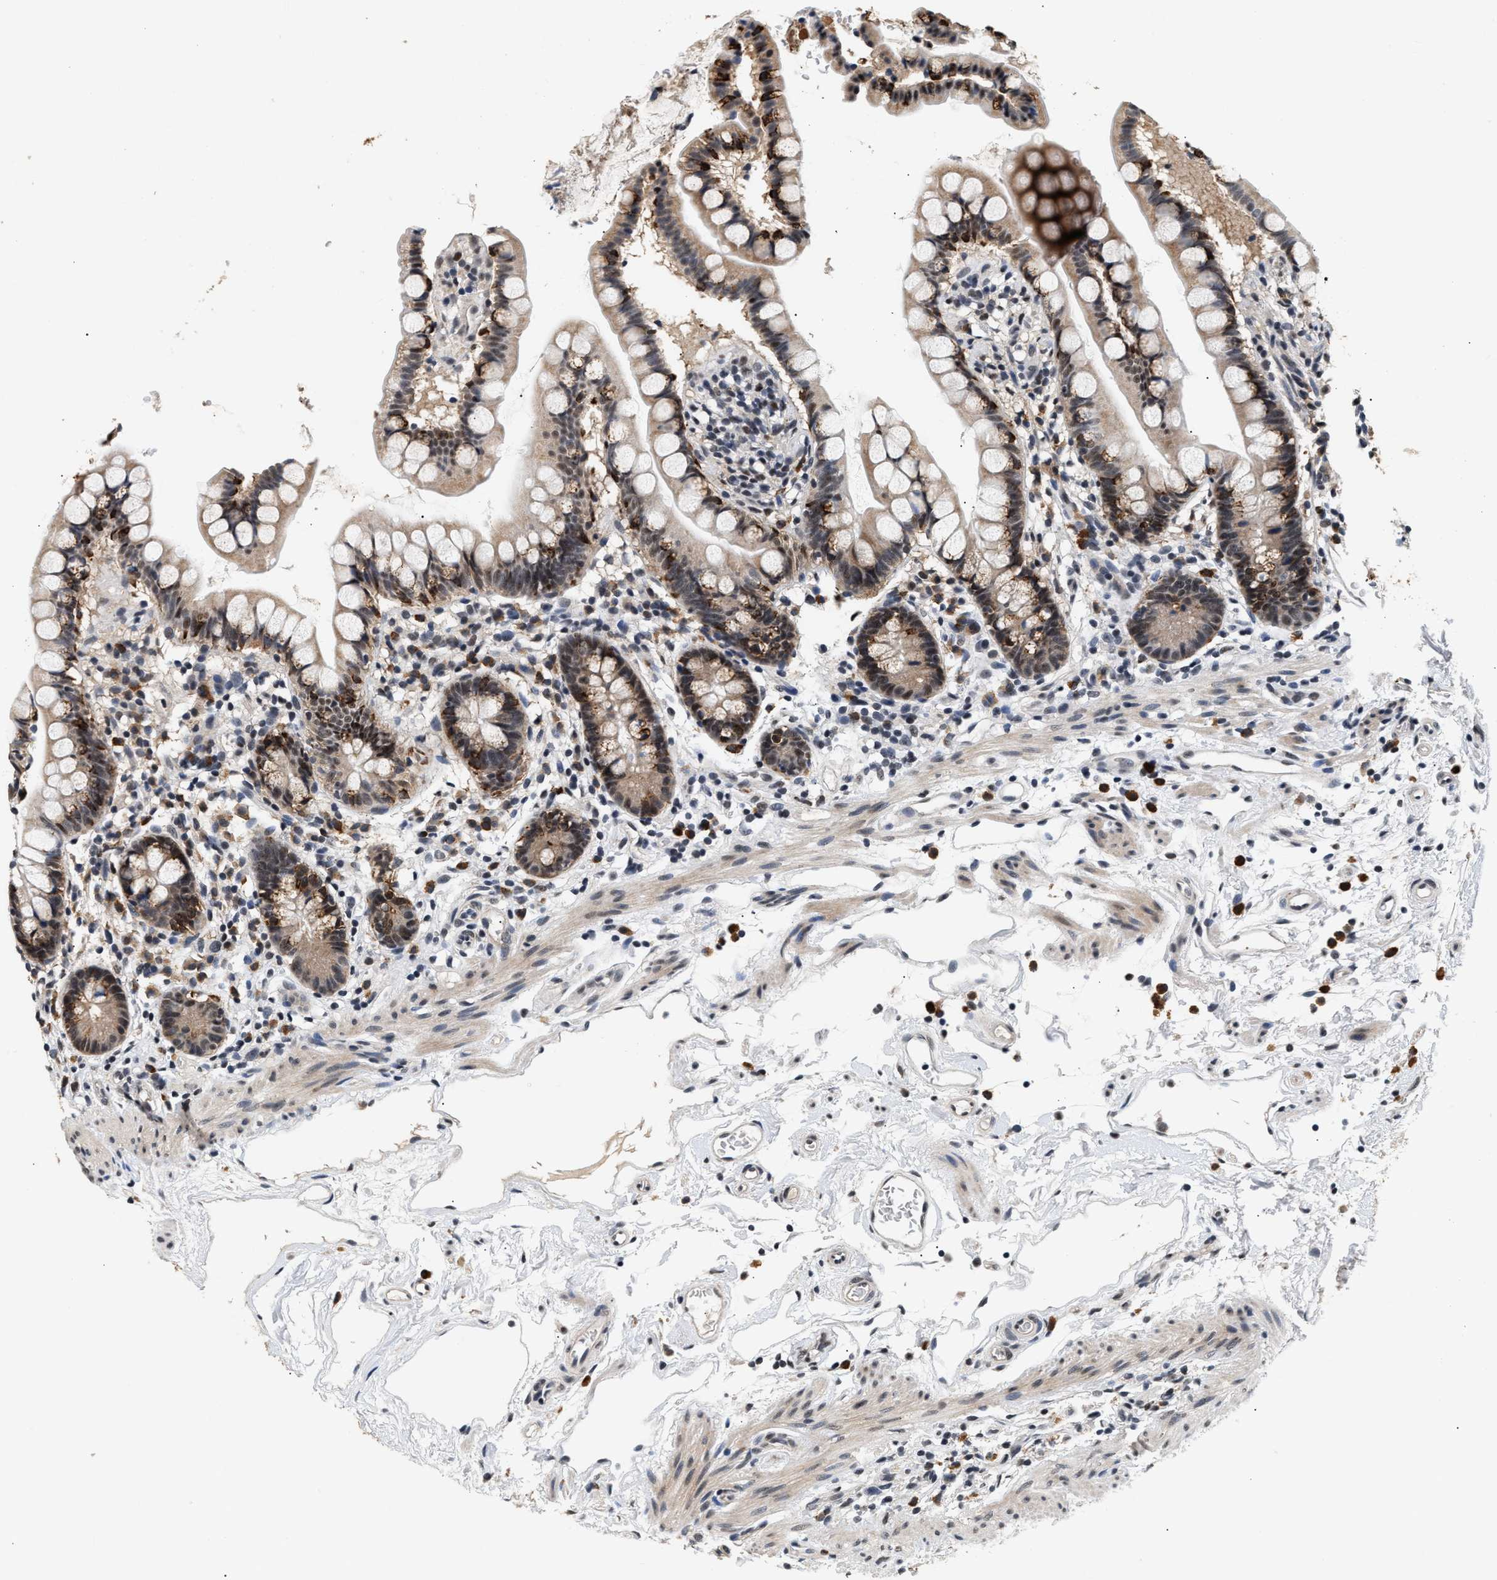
{"staining": {"intensity": "strong", "quantity": "<25%", "location": "cytoplasmic/membranous"}, "tissue": "small intestine", "cell_type": "Glandular cells", "image_type": "normal", "snomed": [{"axis": "morphology", "description": "Normal tissue, NOS"}, {"axis": "topography", "description": "Small intestine"}], "caption": "An immunohistochemistry photomicrograph of unremarkable tissue is shown. Protein staining in brown highlights strong cytoplasmic/membranous positivity in small intestine within glandular cells.", "gene": "THOC1", "patient": {"sex": "female", "age": 84}}